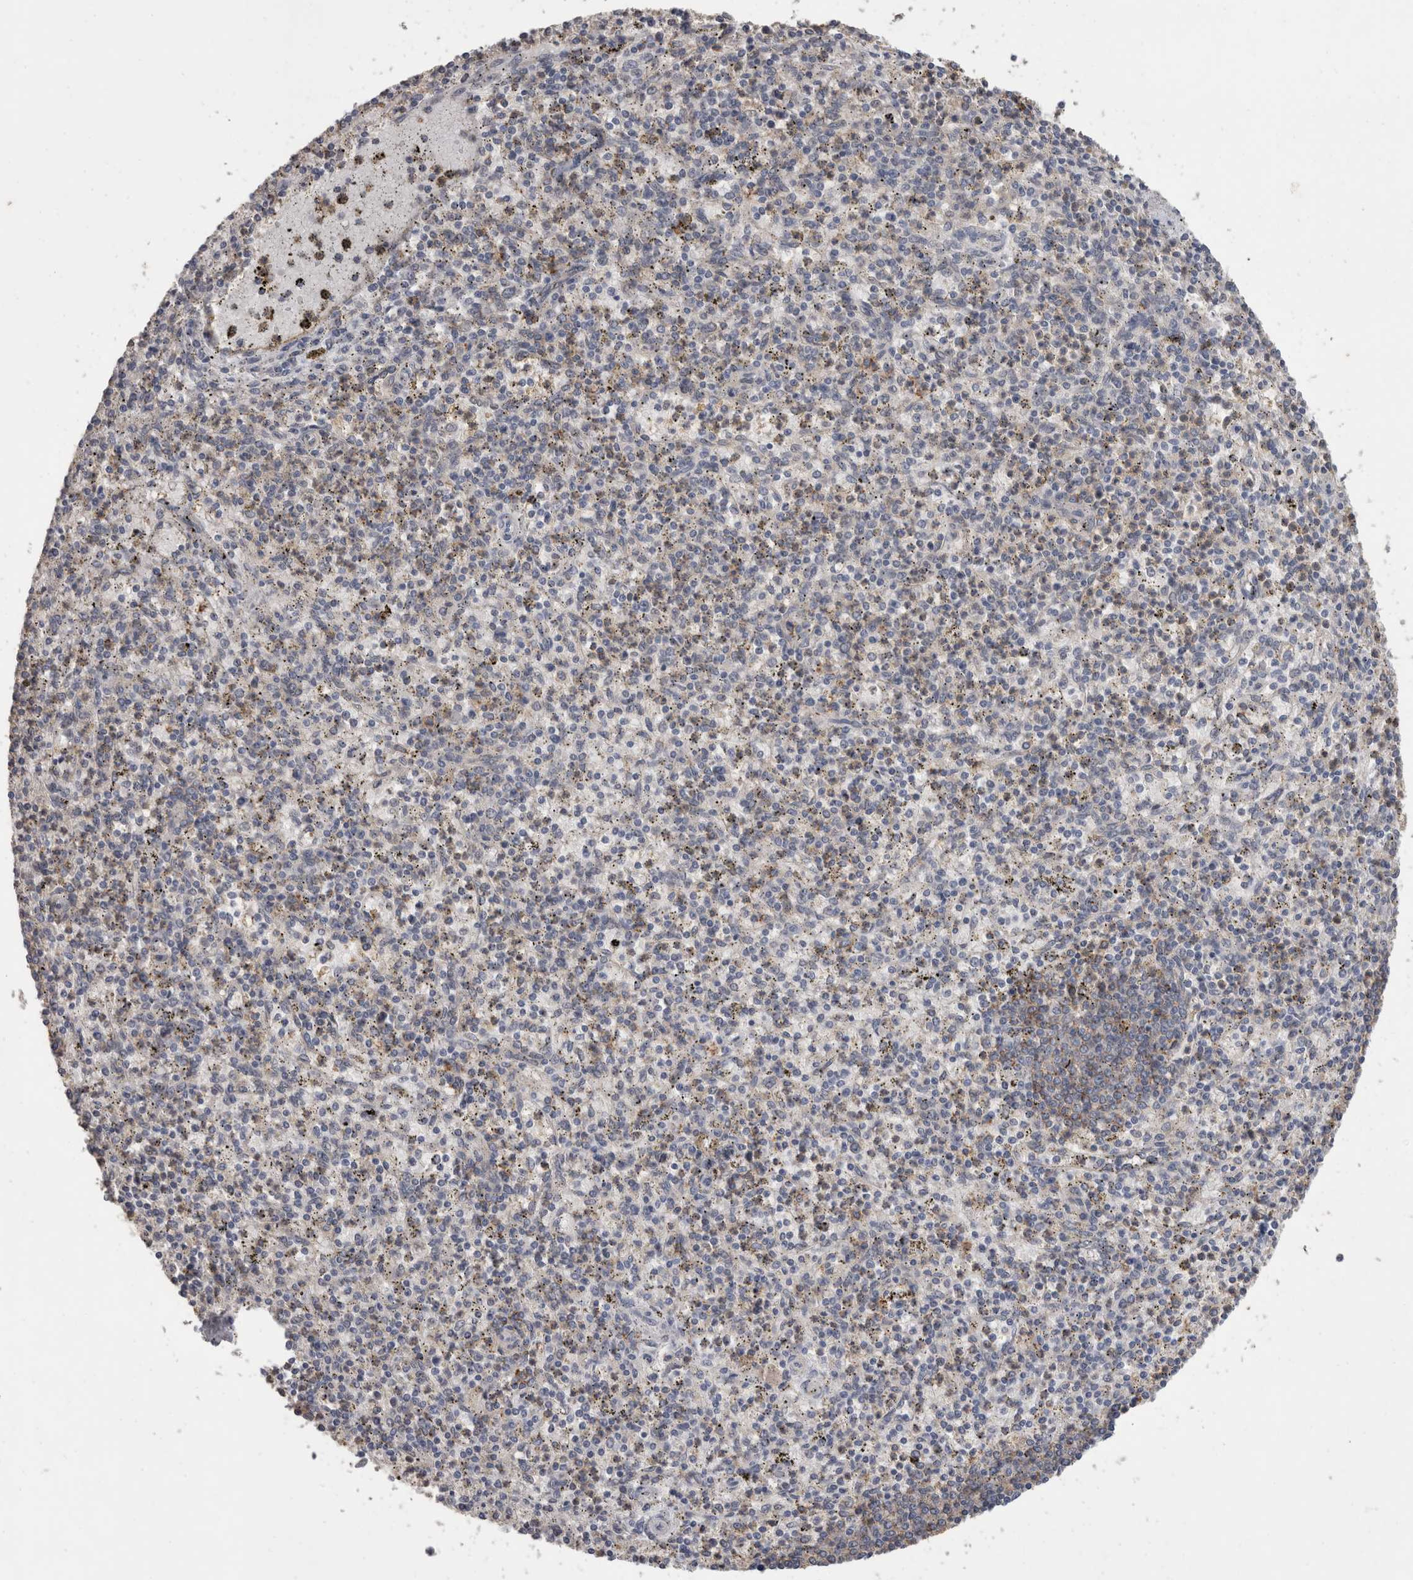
{"staining": {"intensity": "negative", "quantity": "none", "location": "none"}, "tissue": "spleen", "cell_type": "Cells in red pulp", "image_type": "normal", "snomed": [{"axis": "morphology", "description": "Normal tissue, NOS"}, {"axis": "topography", "description": "Spleen"}], "caption": "Protein analysis of benign spleen demonstrates no significant staining in cells in red pulp.", "gene": "FHOD3", "patient": {"sex": "male", "age": 72}}